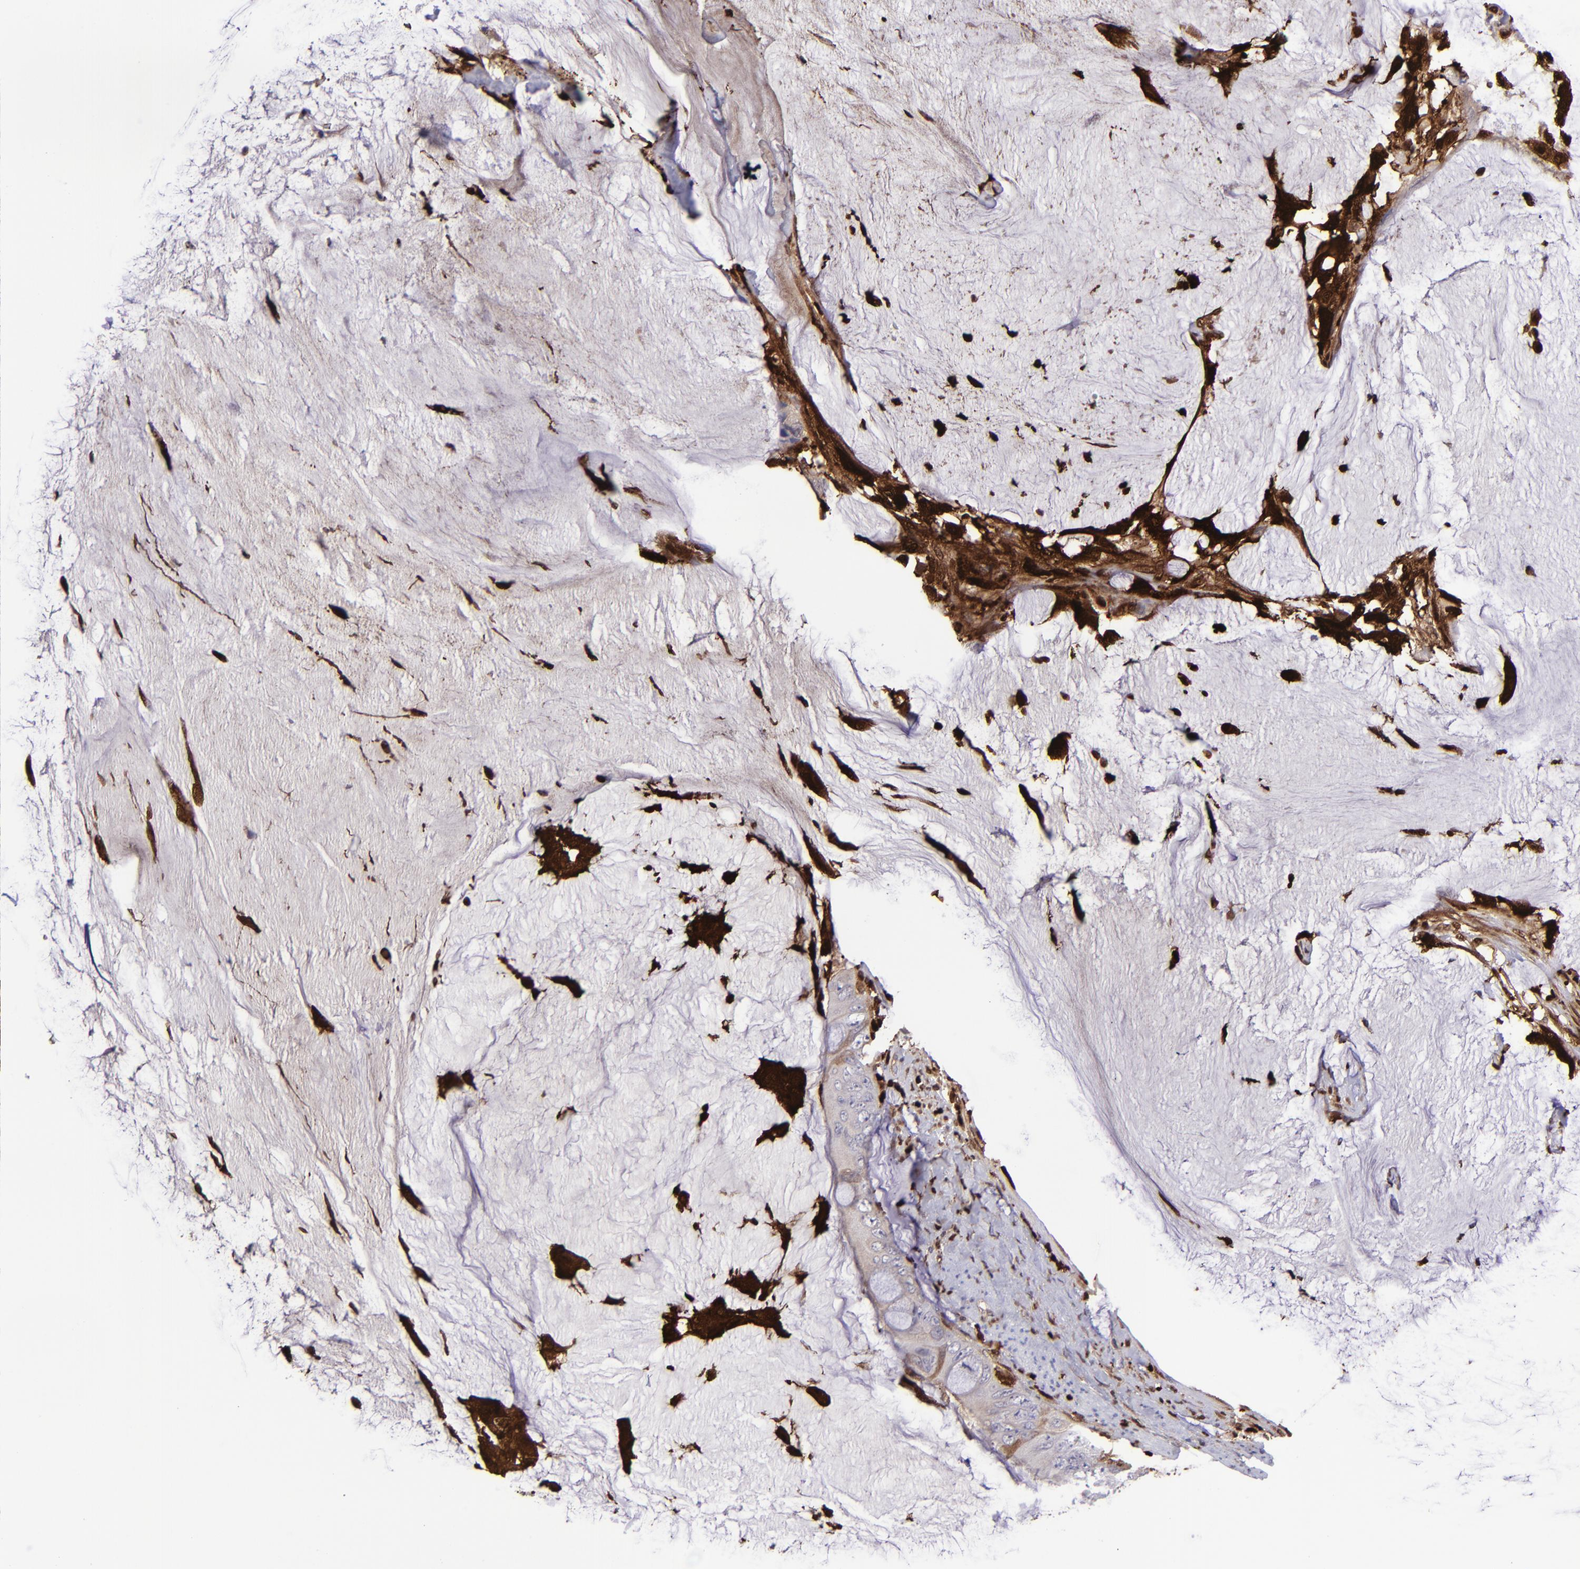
{"staining": {"intensity": "negative", "quantity": "none", "location": "none"}, "tissue": "colorectal cancer", "cell_type": "Tumor cells", "image_type": "cancer", "snomed": [{"axis": "morphology", "description": "Normal tissue, NOS"}, {"axis": "morphology", "description": "Adenocarcinoma, NOS"}, {"axis": "topography", "description": "Rectum"}, {"axis": "topography", "description": "Peripheral nerve tissue"}], "caption": "This is a image of immunohistochemistry staining of colorectal cancer, which shows no expression in tumor cells.", "gene": "TYMP", "patient": {"sex": "female", "age": 77}}